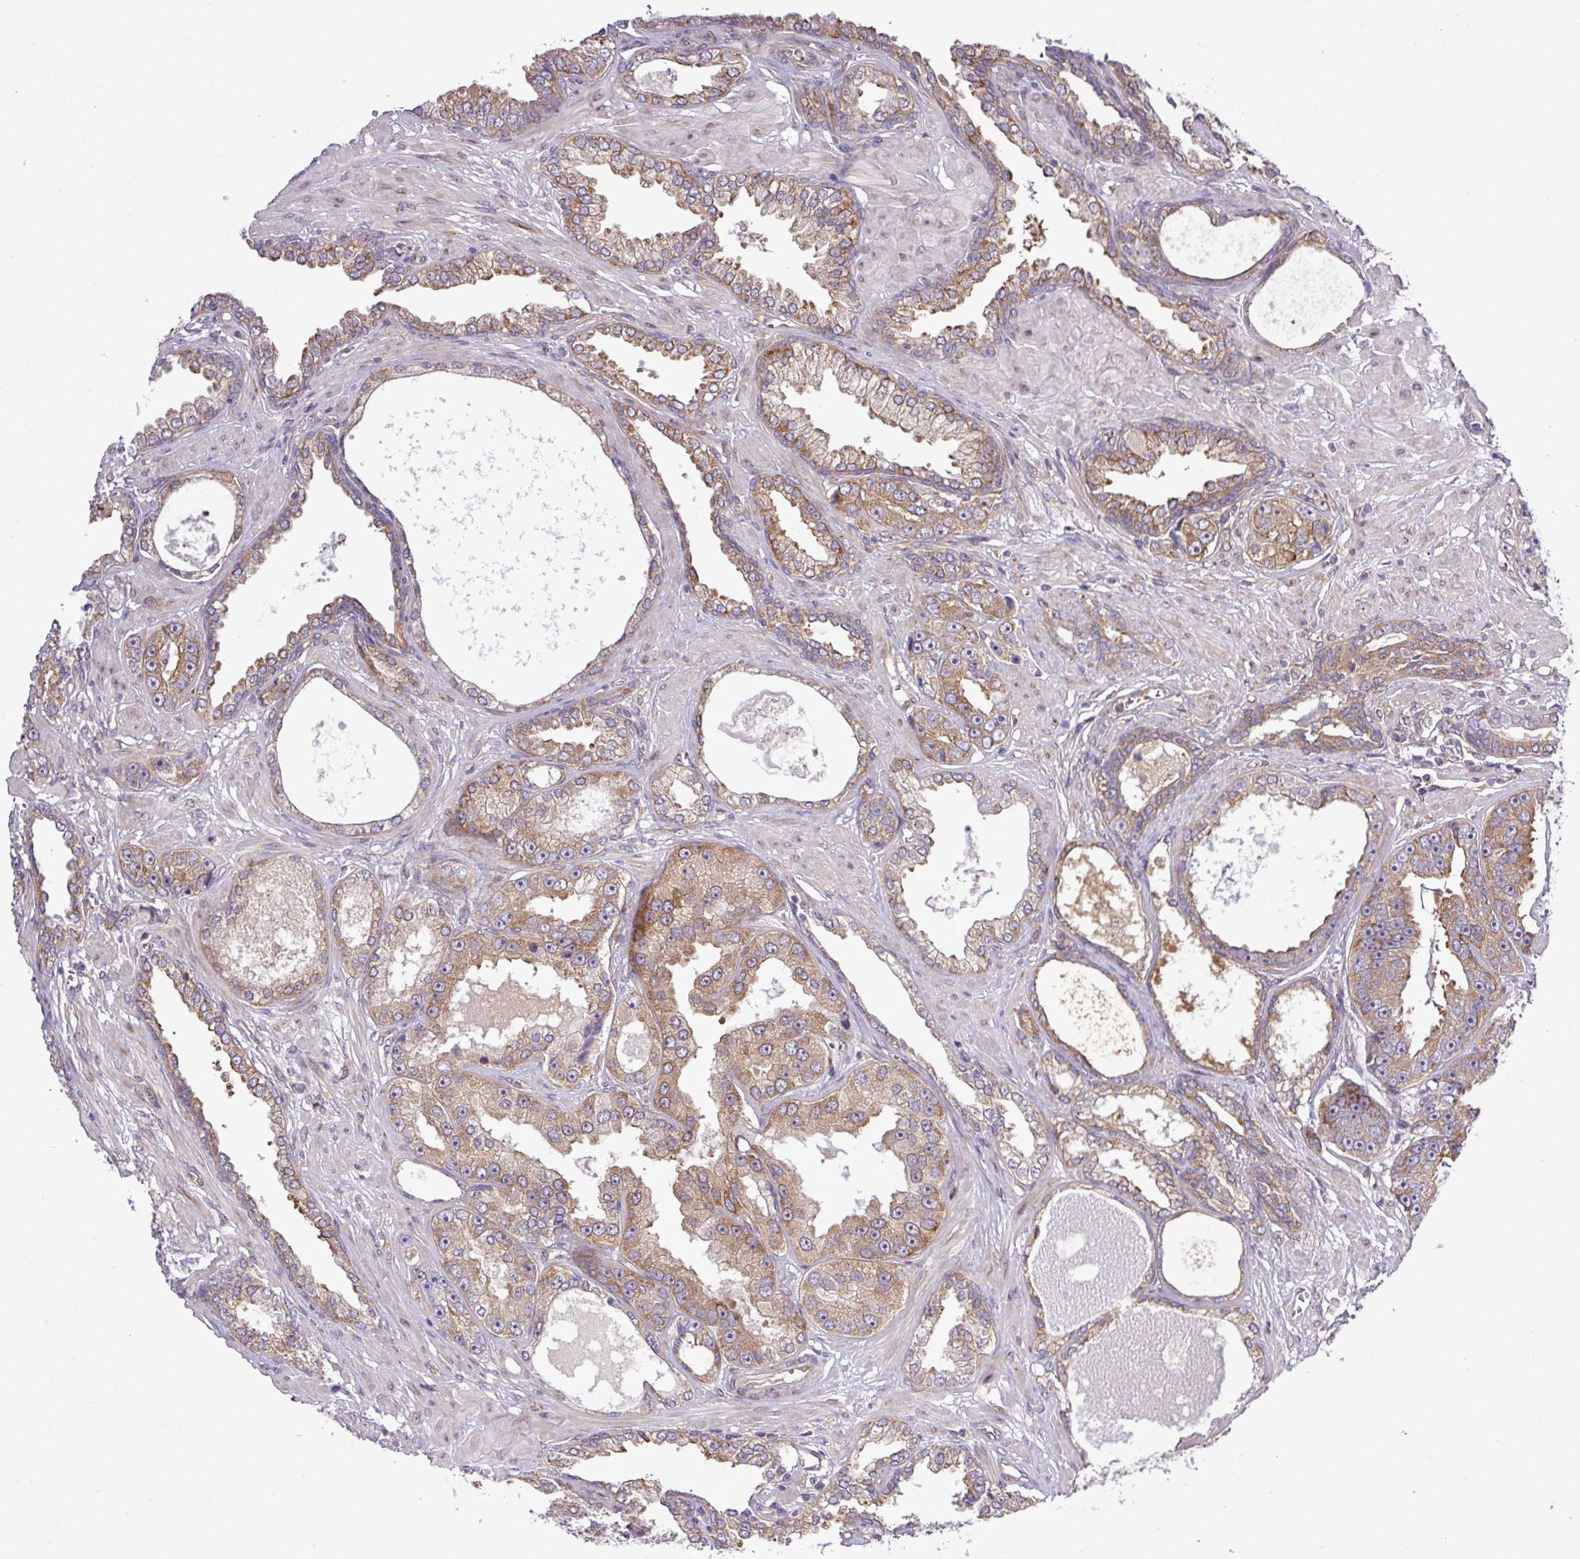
{"staining": {"intensity": "moderate", "quantity": ">75%", "location": "cytoplasmic/membranous"}, "tissue": "prostate cancer", "cell_type": "Tumor cells", "image_type": "cancer", "snomed": [{"axis": "morphology", "description": "Adenocarcinoma, High grade"}, {"axis": "topography", "description": "Prostate"}], "caption": "The histopathology image exhibits immunohistochemical staining of prostate high-grade adenocarcinoma. There is moderate cytoplasmic/membranous staining is identified in approximately >75% of tumor cells.", "gene": "FAM222B", "patient": {"sex": "male", "age": 71}}